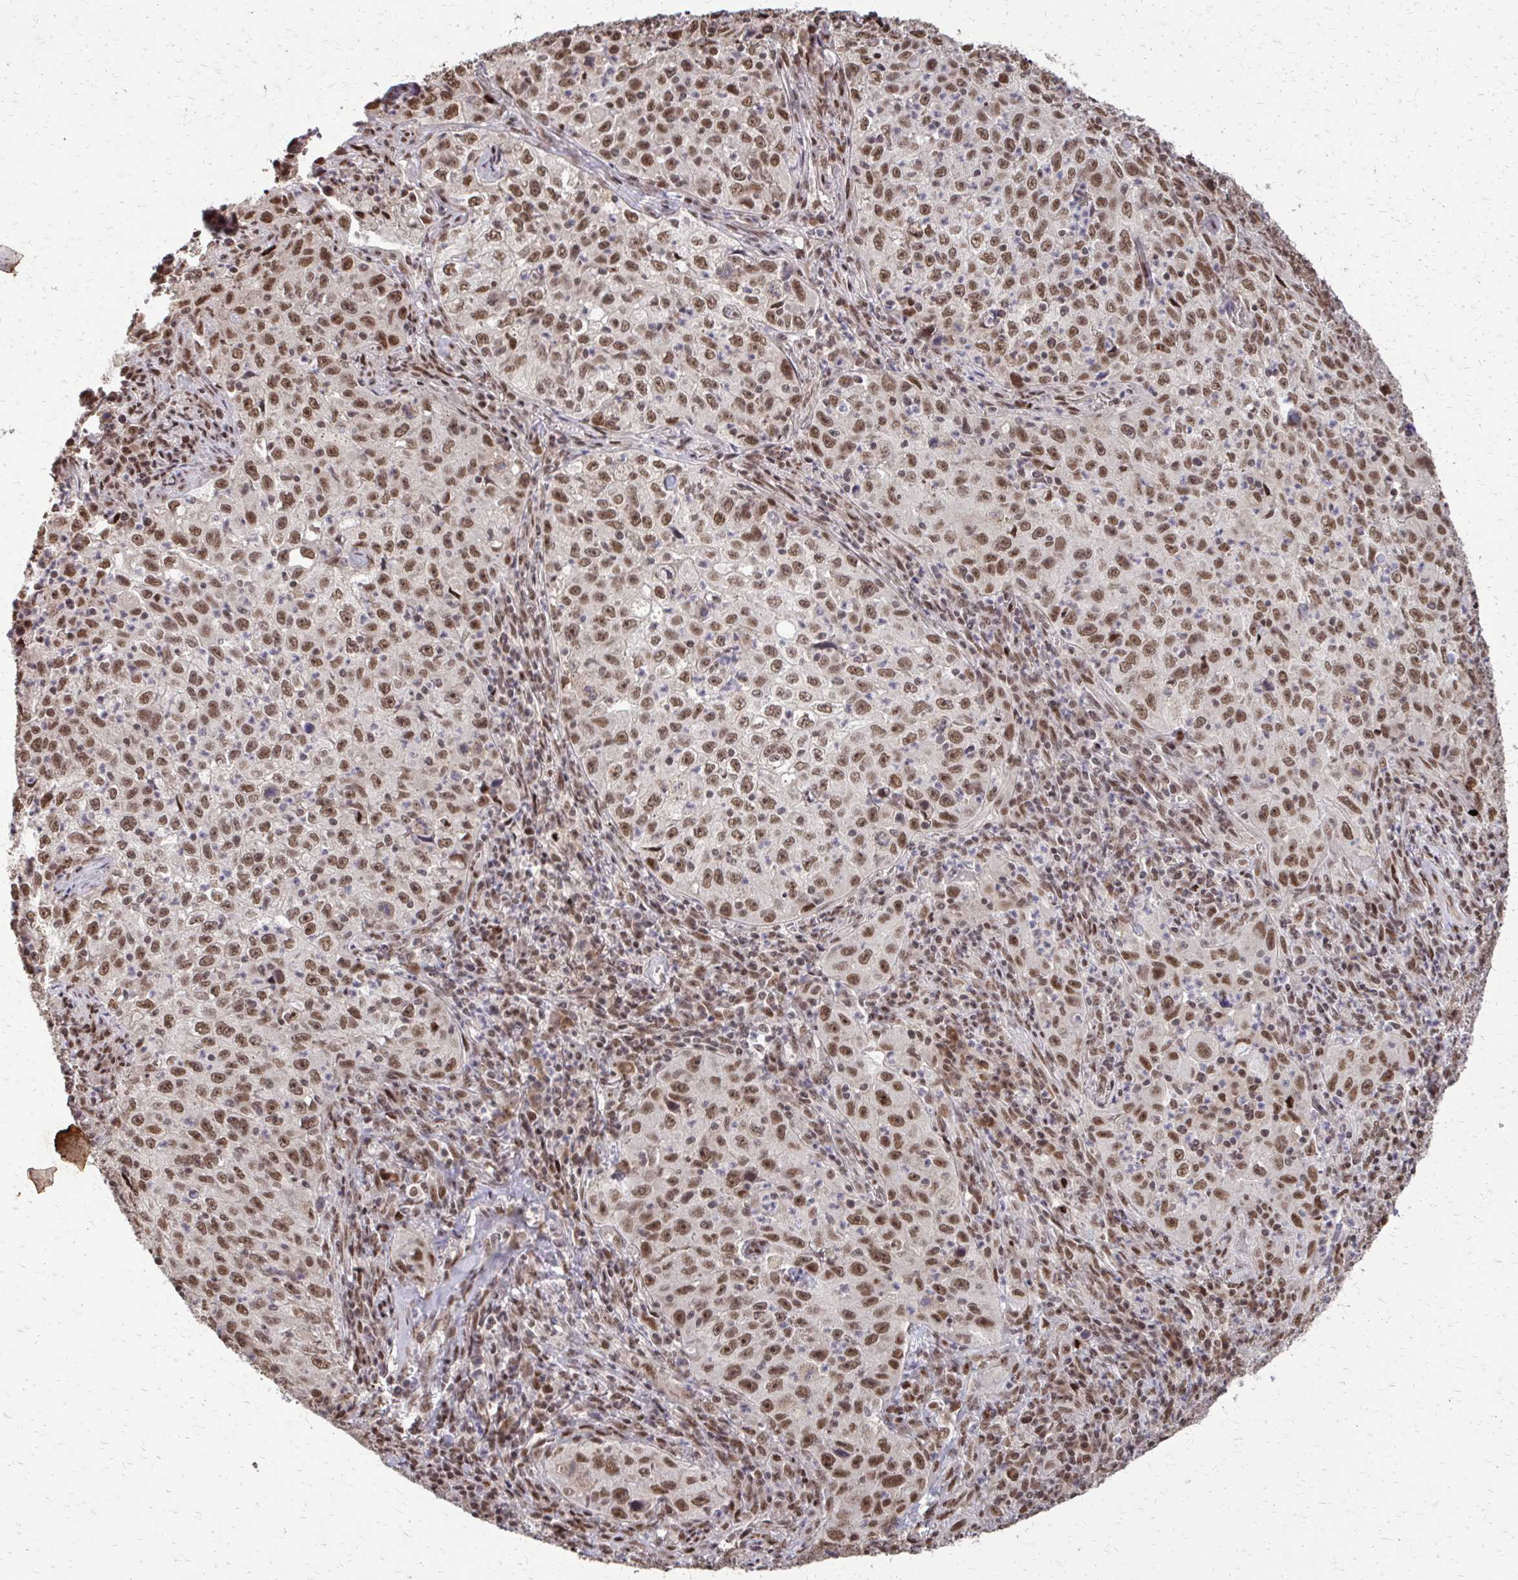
{"staining": {"intensity": "moderate", "quantity": ">75%", "location": "nuclear"}, "tissue": "lung cancer", "cell_type": "Tumor cells", "image_type": "cancer", "snomed": [{"axis": "morphology", "description": "Squamous cell carcinoma, NOS"}, {"axis": "topography", "description": "Lung"}], "caption": "The histopathology image reveals a brown stain indicating the presence of a protein in the nuclear of tumor cells in squamous cell carcinoma (lung). (DAB = brown stain, brightfield microscopy at high magnification).", "gene": "SS18", "patient": {"sex": "male", "age": 71}}